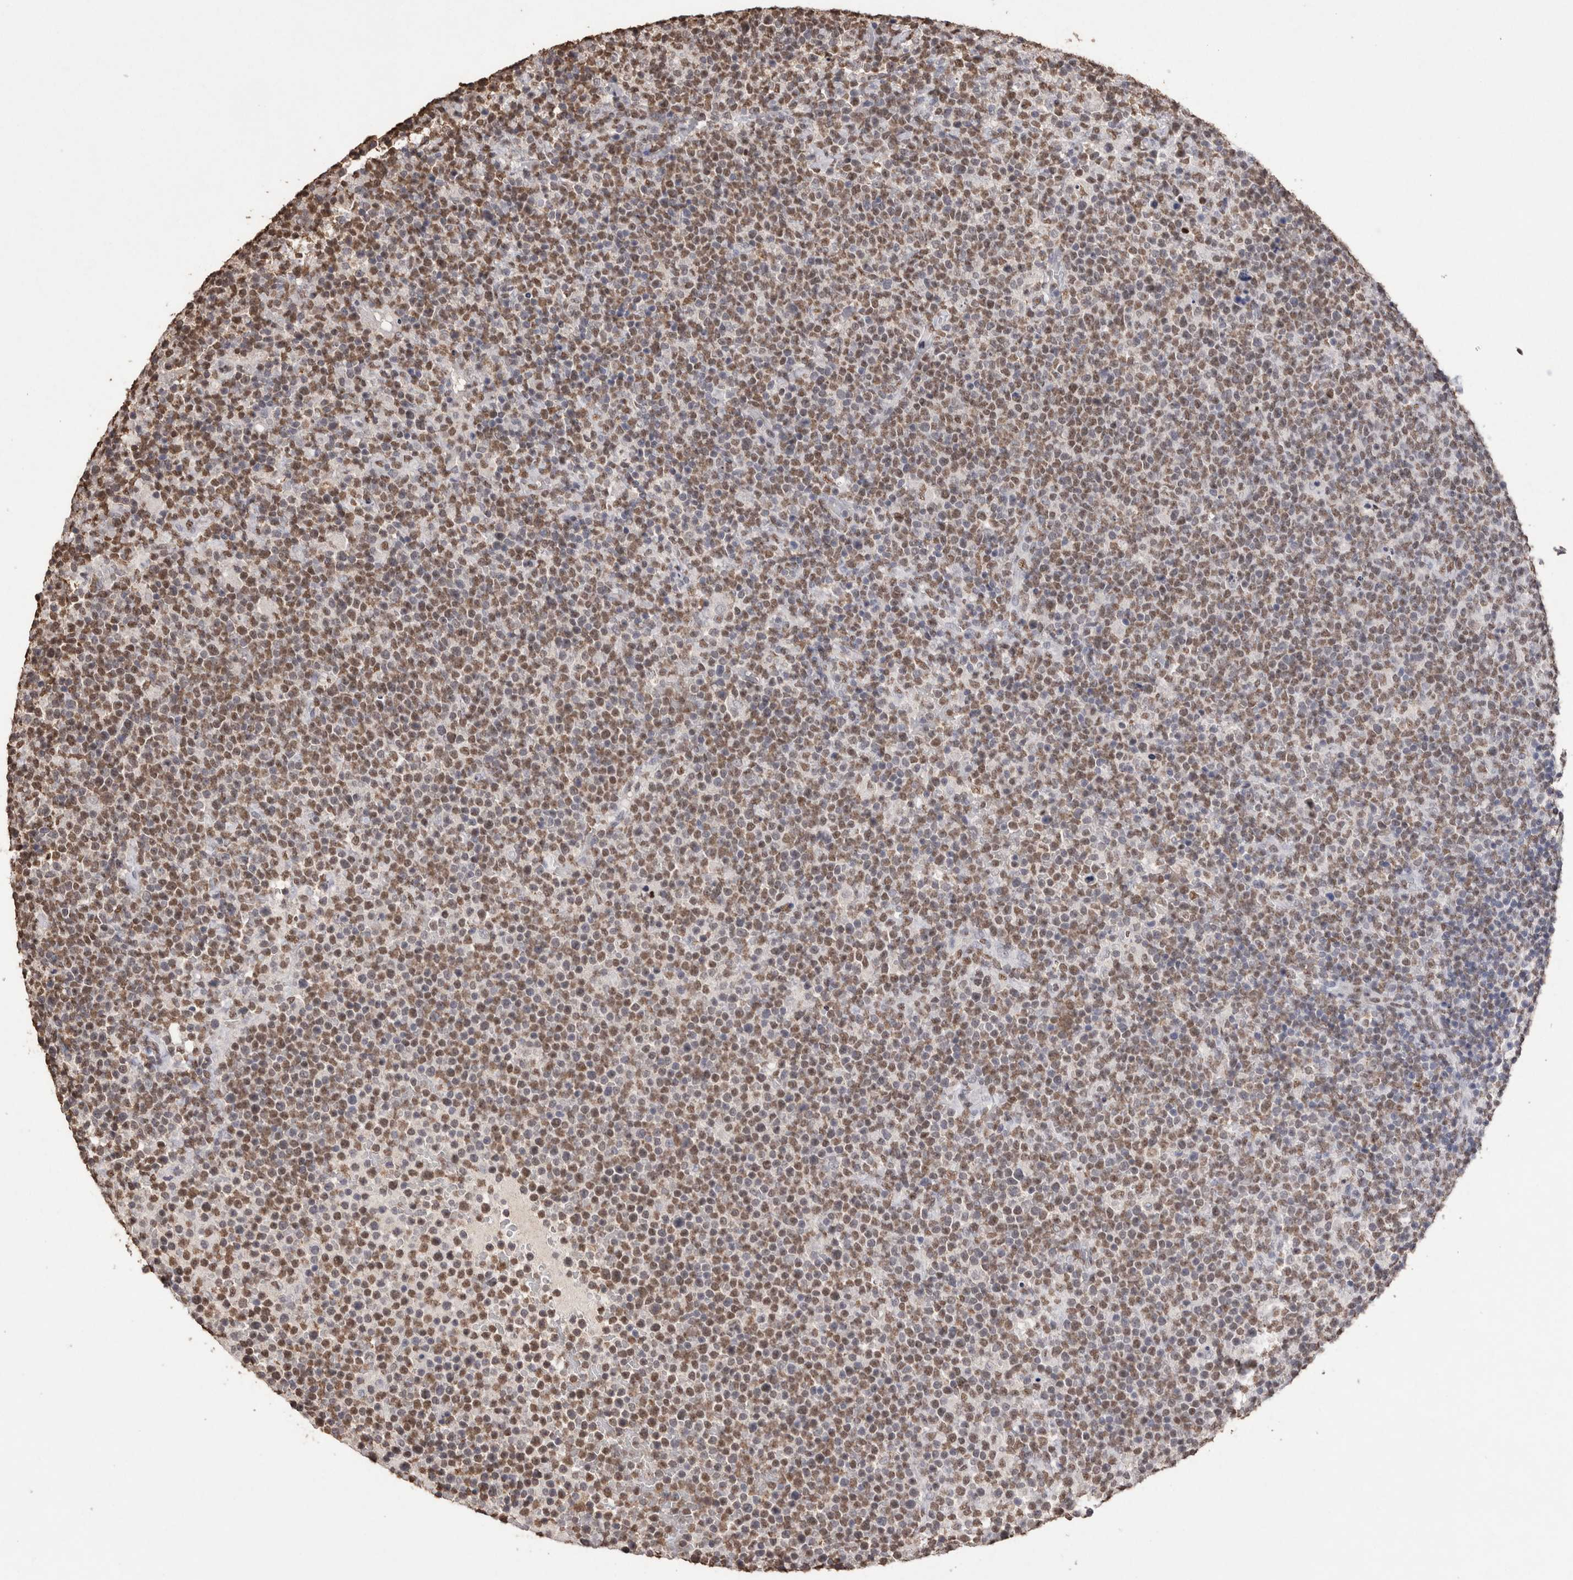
{"staining": {"intensity": "moderate", "quantity": ">75%", "location": "nuclear"}, "tissue": "lymphoma", "cell_type": "Tumor cells", "image_type": "cancer", "snomed": [{"axis": "morphology", "description": "Malignant lymphoma, non-Hodgkin's type, High grade"}, {"axis": "topography", "description": "Lymph node"}], "caption": "A brown stain shows moderate nuclear expression of a protein in human lymphoma tumor cells.", "gene": "NTHL1", "patient": {"sex": "male", "age": 61}}